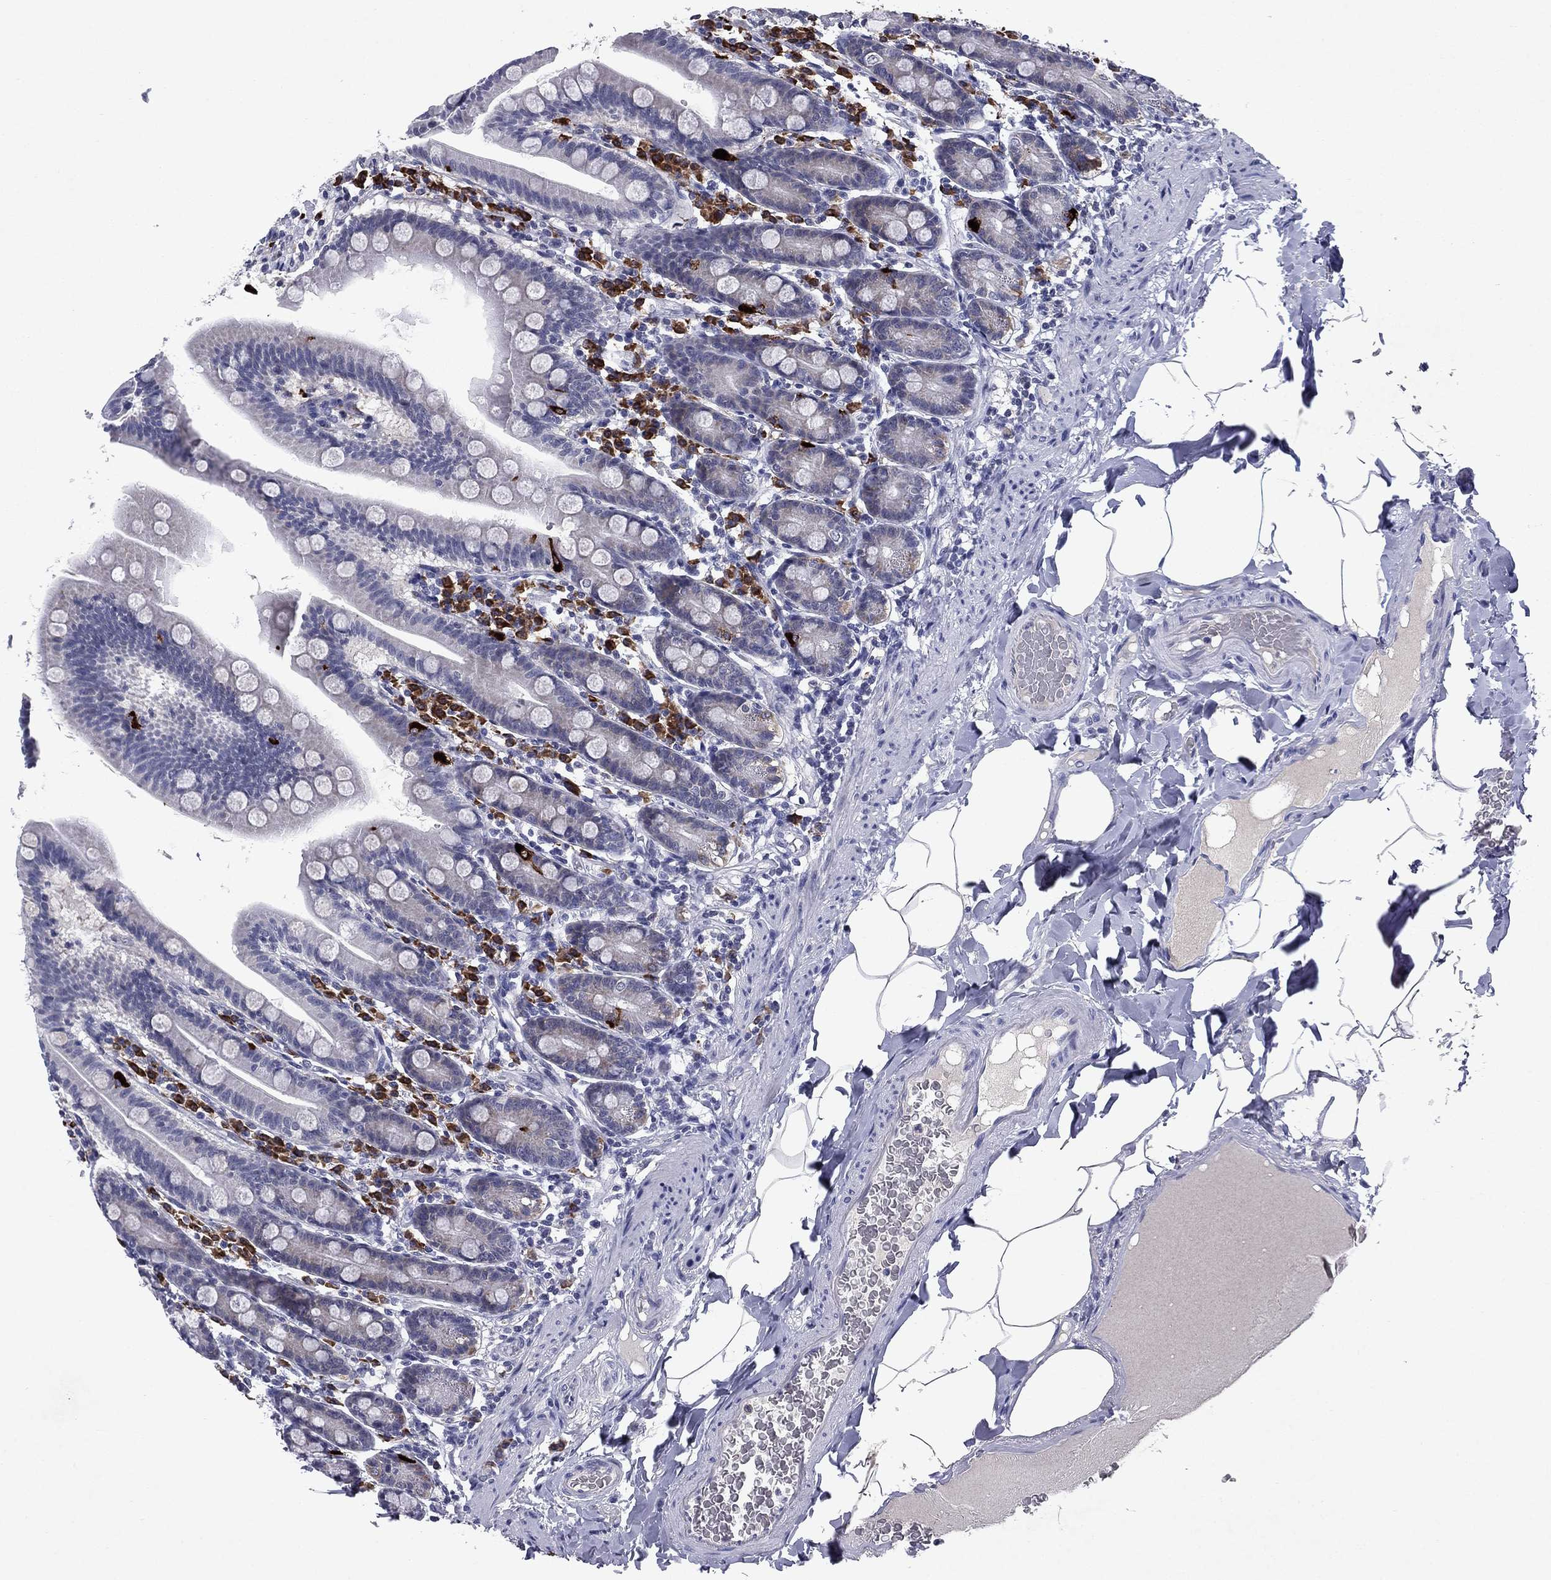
{"staining": {"intensity": "negative", "quantity": "none", "location": "none"}, "tissue": "small intestine", "cell_type": "Glandular cells", "image_type": "normal", "snomed": [{"axis": "morphology", "description": "Normal tissue, NOS"}, {"axis": "topography", "description": "Small intestine"}], "caption": "This is an immunohistochemistry histopathology image of normal small intestine. There is no positivity in glandular cells.", "gene": "ECM1", "patient": {"sex": "male", "age": 66}}